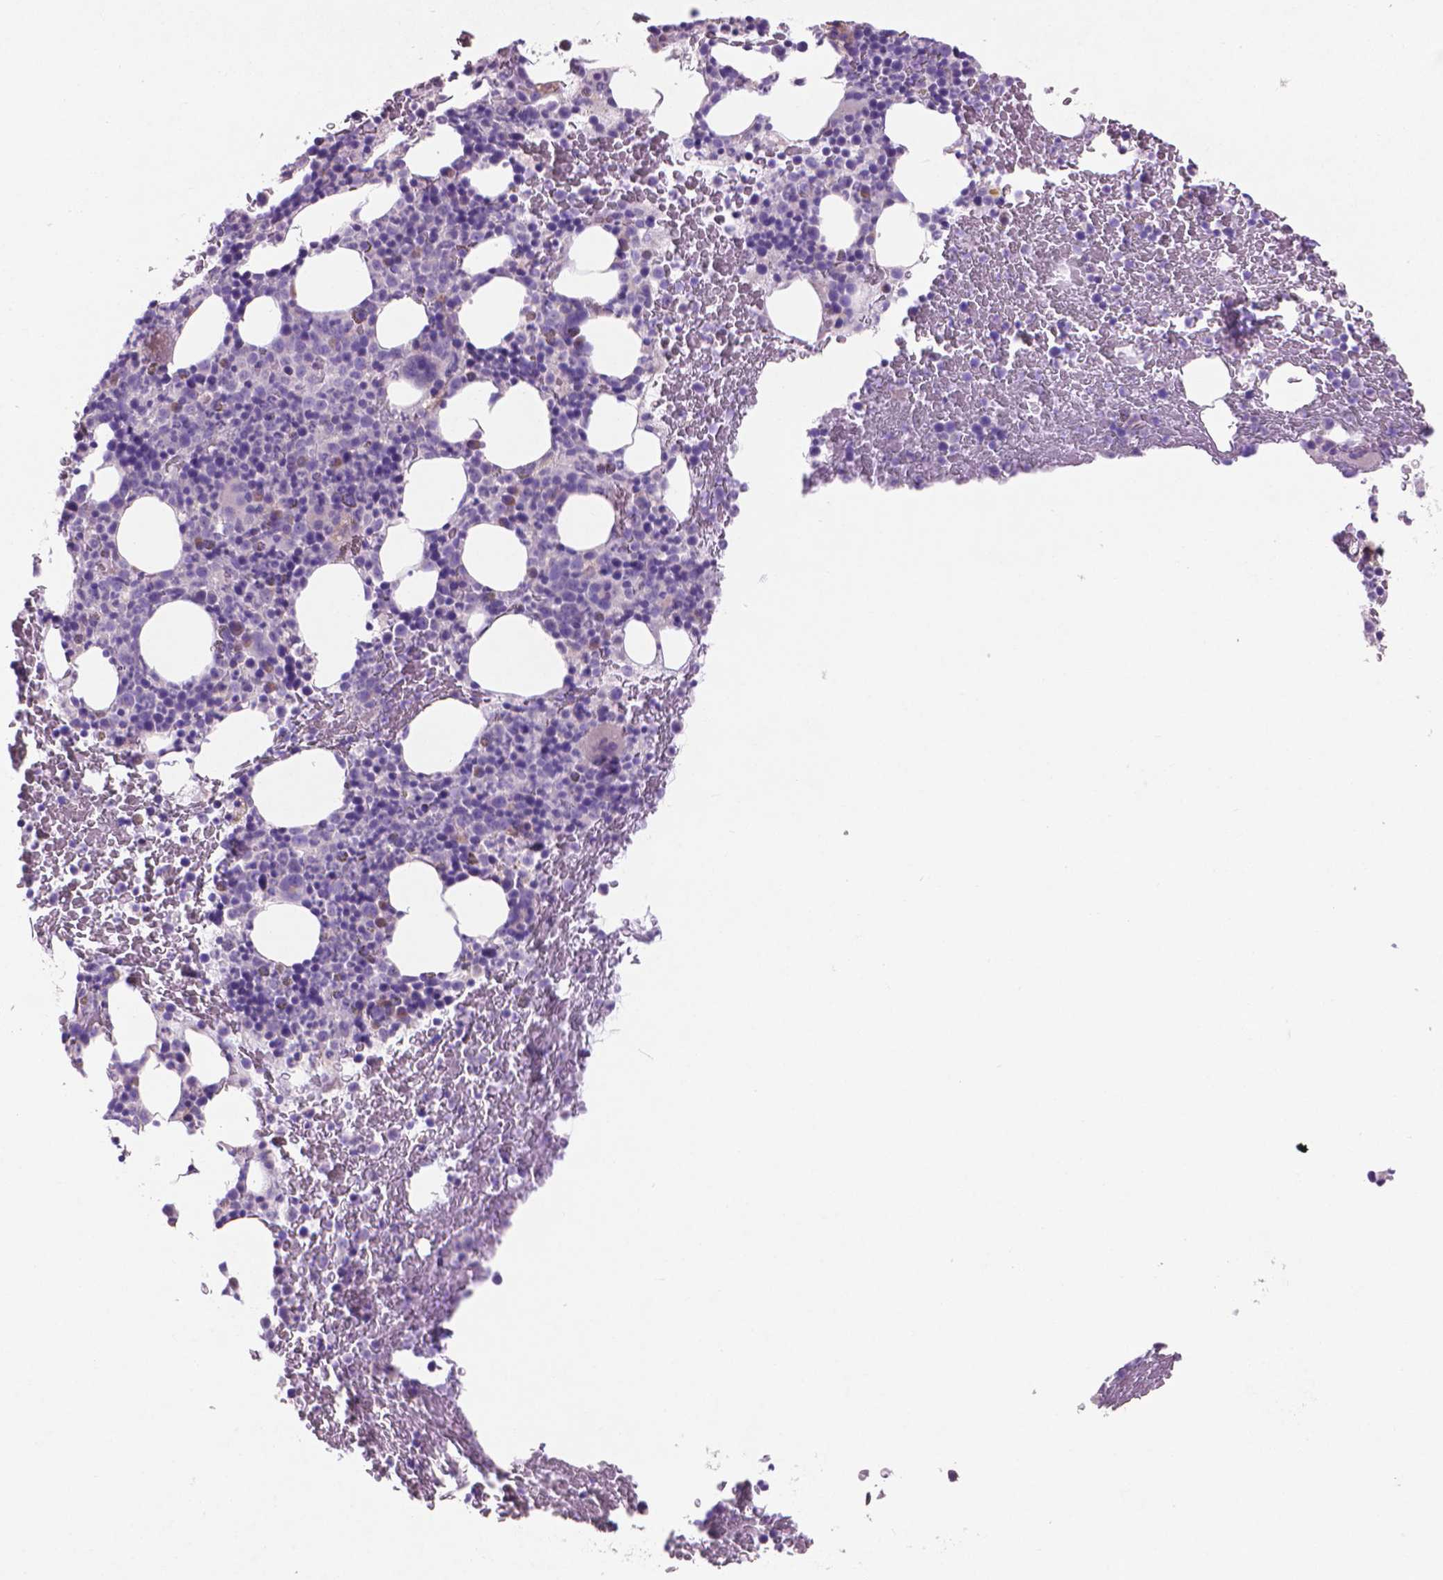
{"staining": {"intensity": "negative", "quantity": "none", "location": "none"}, "tissue": "bone marrow", "cell_type": "Hematopoietic cells", "image_type": "normal", "snomed": [{"axis": "morphology", "description": "Normal tissue, NOS"}, {"axis": "topography", "description": "Bone marrow"}], "caption": "The photomicrograph reveals no significant positivity in hematopoietic cells of bone marrow.", "gene": "AQP10", "patient": {"sex": "male", "age": 72}}